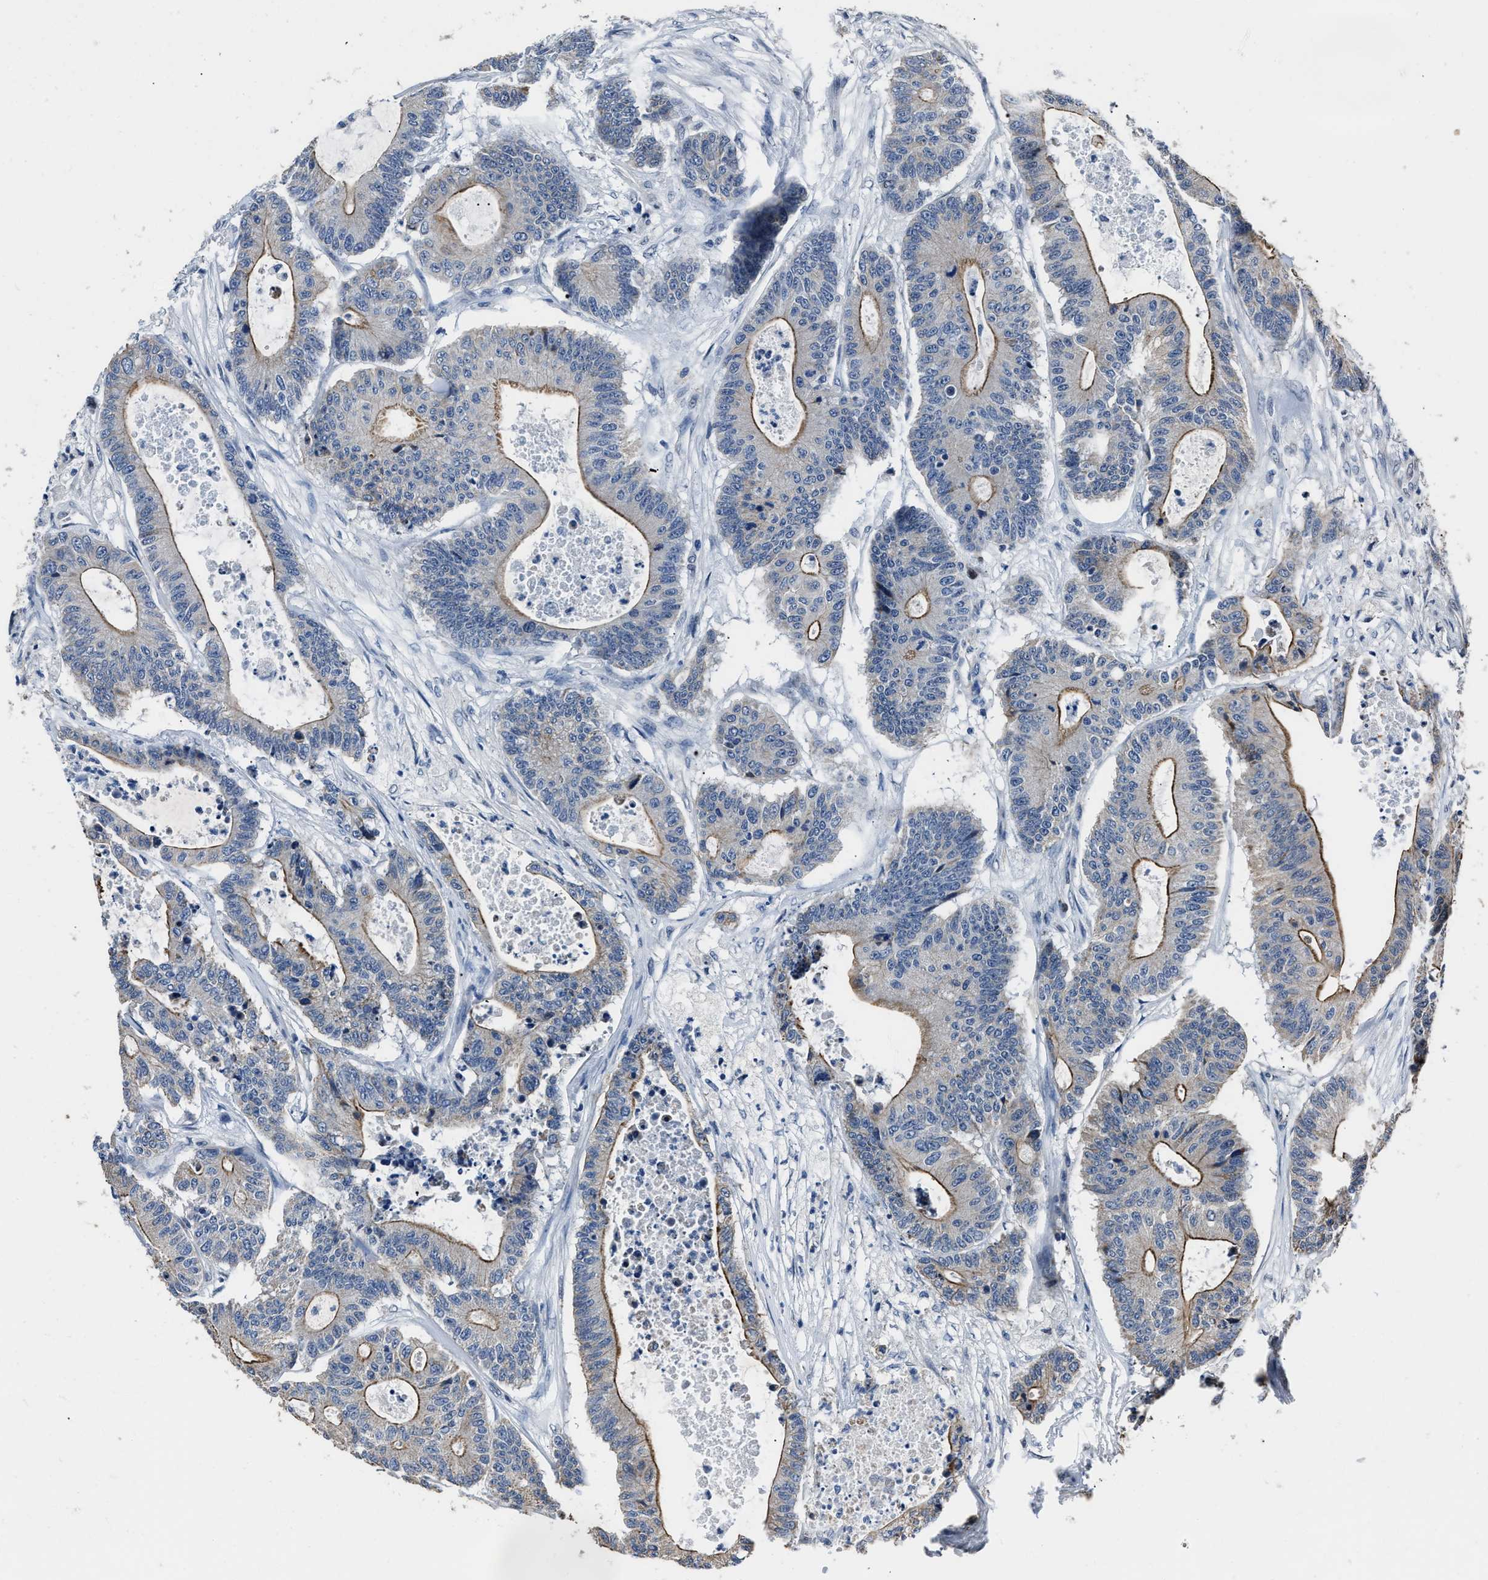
{"staining": {"intensity": "moderate", "quantity": "25%-75%", "location": "cytoplasmic/membranous"}, "tissue": "colorectal cancer", "cell_type": "Tumor cells", "image_type": "cancer", "snomed": [{"axis": "morphology", "description": "Adenocarcinoma, NOS"}, {"axis": "topography", "description": "Colon"}], "caption": "Protein staining displays moderate cytoplasmic/membranous positivity in approximately 25%-75% of tumor cells in colorectal cancer (adenocarcinoma).", "gene": "NSUN5", "patient": {"sex": "female", "age": 84}}